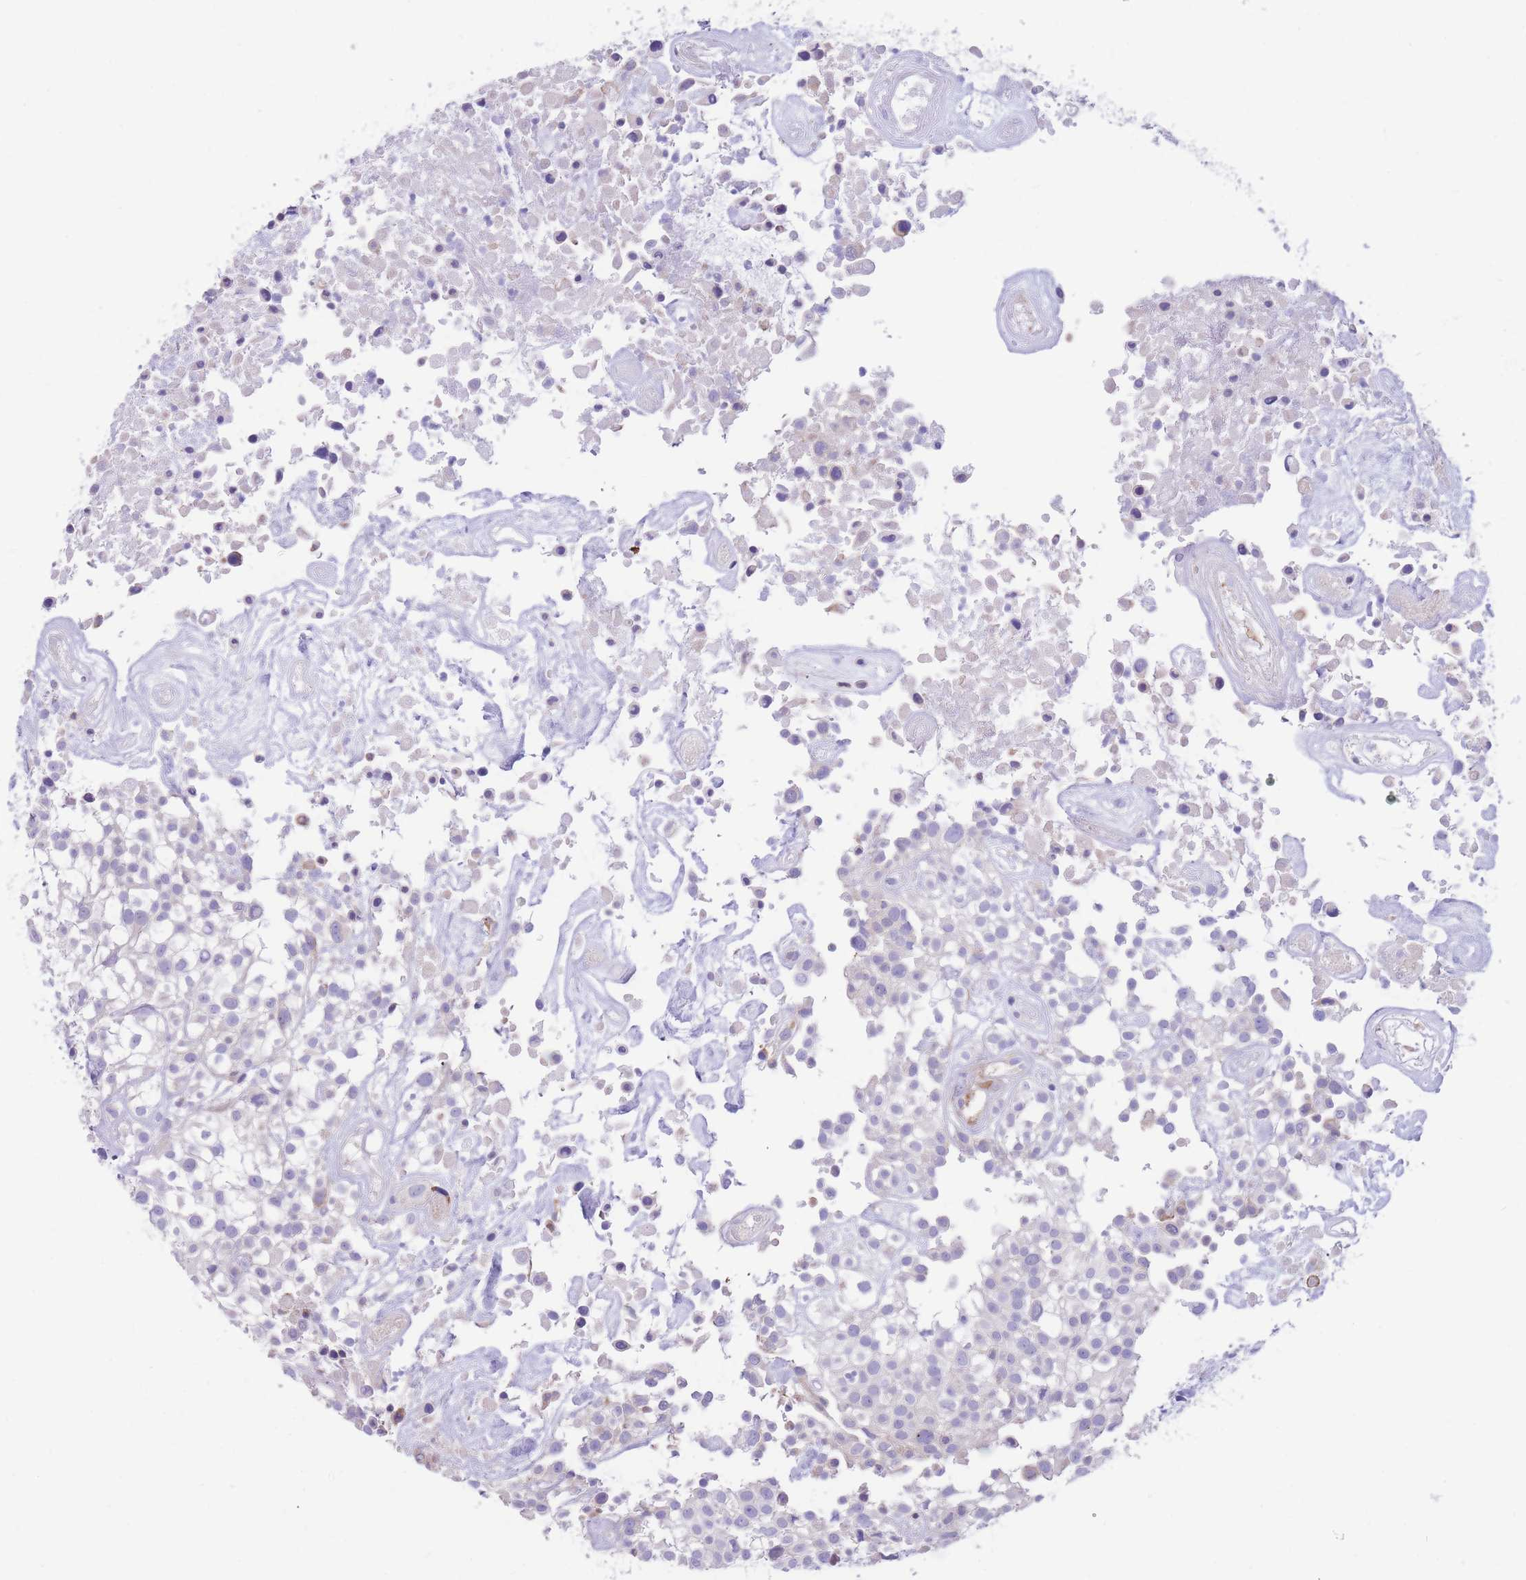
{"staining": {"intensity": "negative", "quantity": "none", "location": "none"}, "tissue": "urothelial cancer", "cell_type": "Tumor cells", "image_type": "cancer", "snomed": [{"axis": "morphology", "description": "Urothelial carcinoma, High grade"}, {"axis": "topography", "description": "Urinary bladder"}], "caption": "Urothelial cancer stained for a protein using IHC demonstrates no expression tumor cells.", "gene": "DET1", "patient": {"sex": "male", "age": 56}}